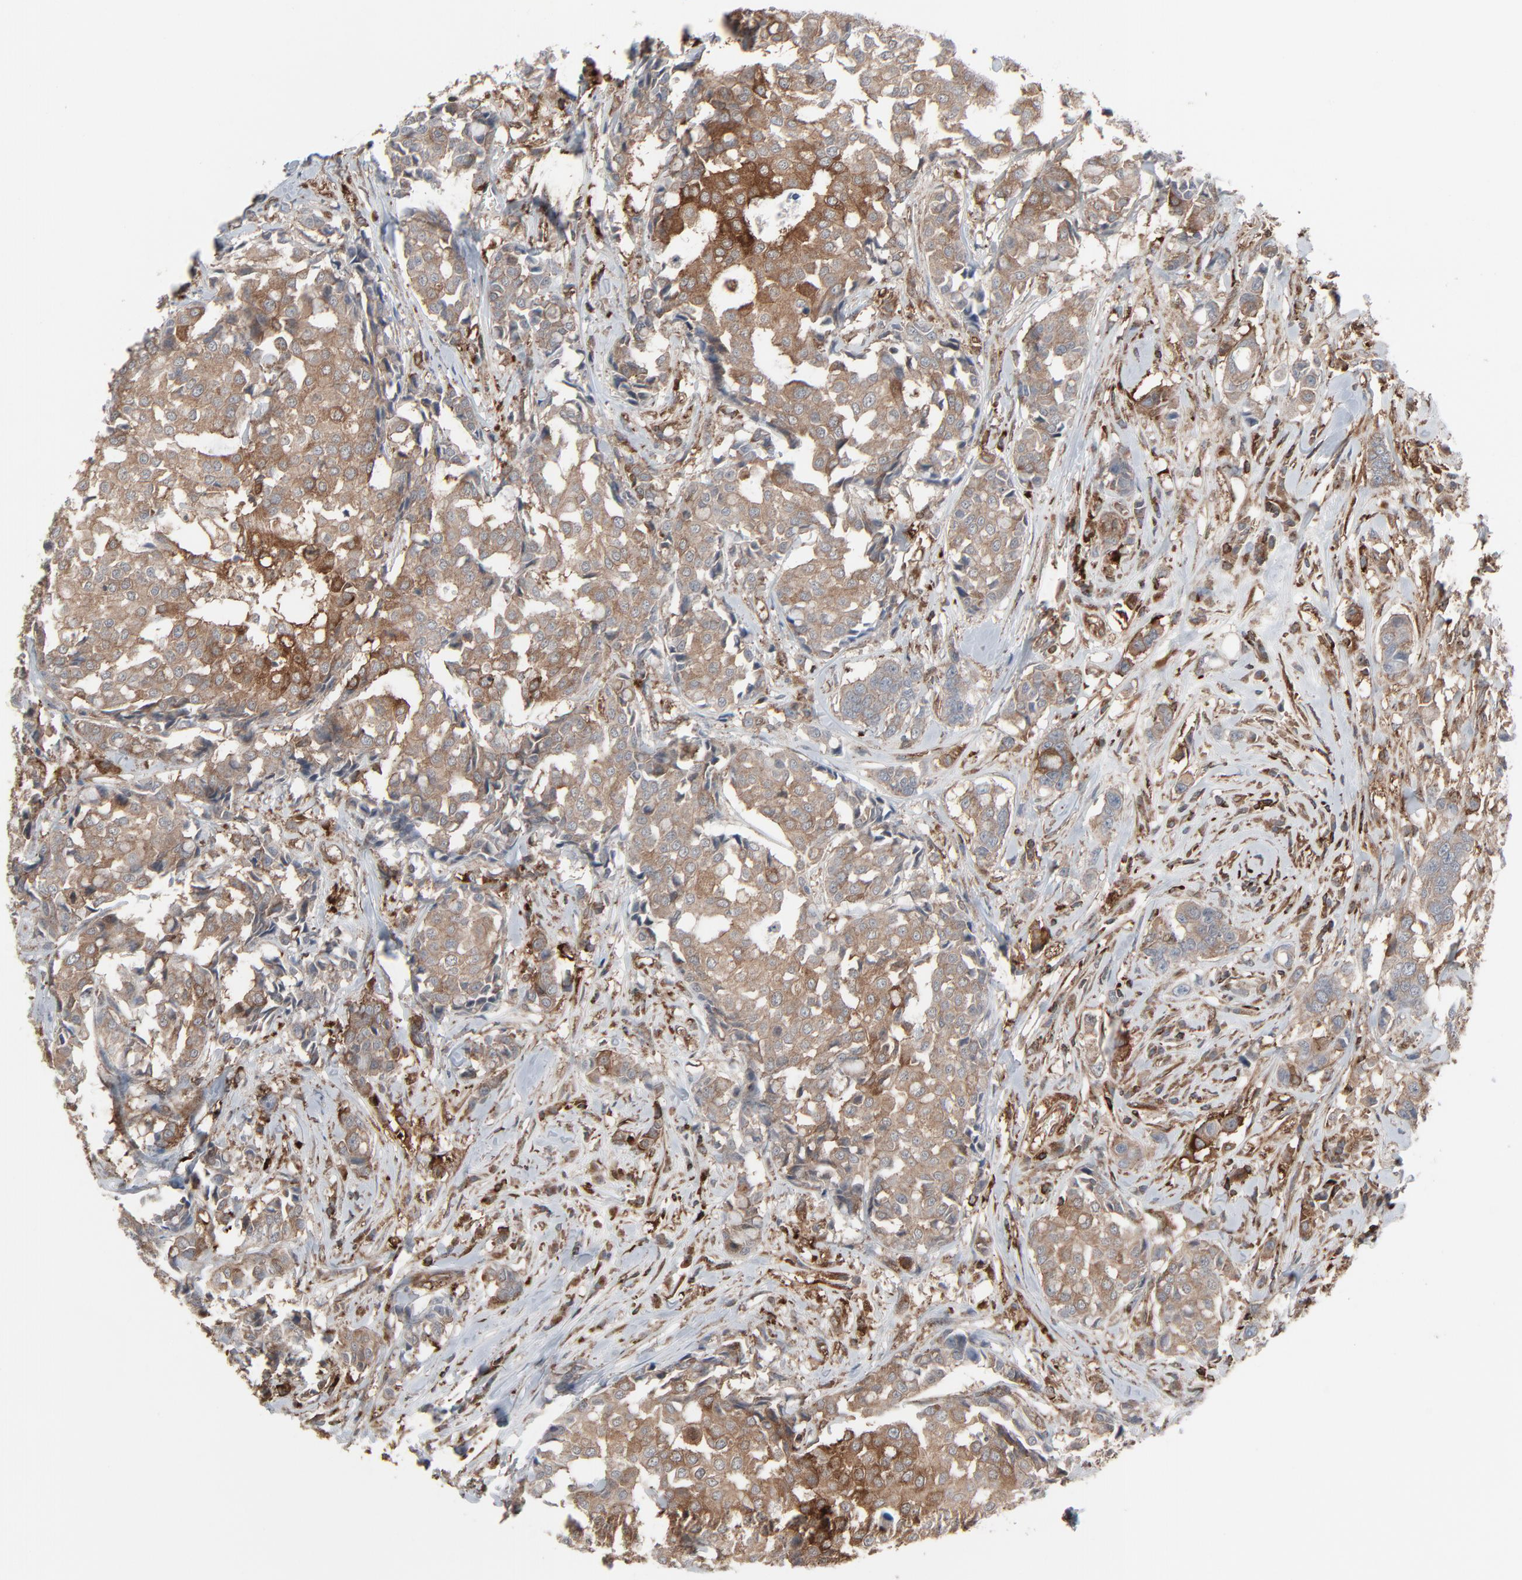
{"staining": {"intensity": "weak", "quantity": ">75%", "location": "cytoplasmic/membranous"}, "tissue": "breast cancer", "cell_type": "Tumor cells", "image_type": "cancer", "snomed": [{"axis": "morphology", "description": "Duct carcinoma"}, {"axis": "topography", "description": "Breast"}], "caption": "This histopathology image displays IHC staining of human breast cancer (invasive ductal carcinoma), with low weak cytoplasmic/membranous expression in approximately >75% of tumor cells.", "gene": "OPTN", "patient": {"sex": "female", "age": 27}}